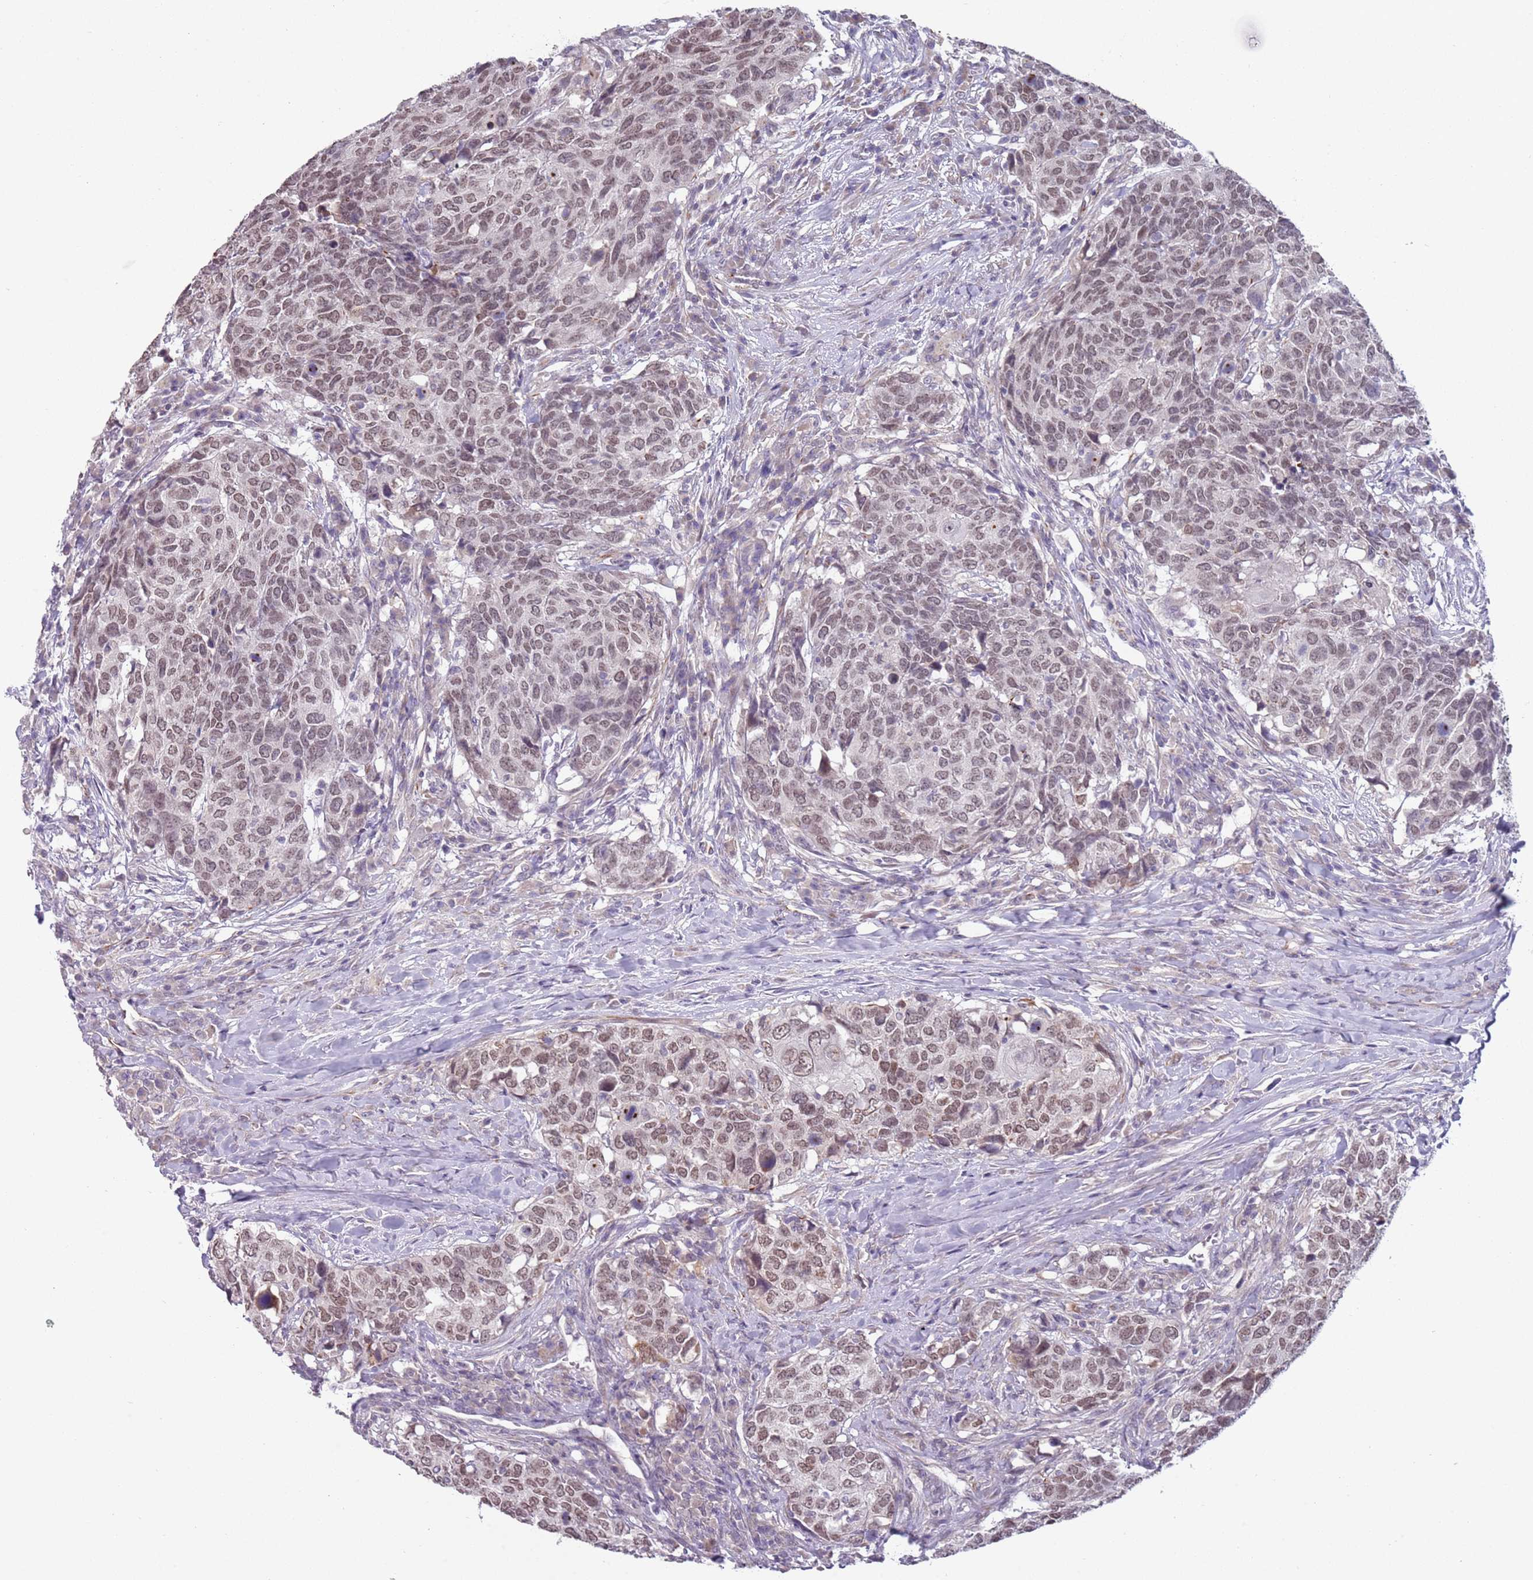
{"staining": {"intensity": "moderate", "quantity": ">75%", "location": "nuclear"}, "tissue": "head and neck cancer", "cell_type": "Tumor cells", "image_type": "cancer", "snomed": [{"axis": "morphology", "description": "Normal tissue, NOS"}, {"axis": "morphology", "description": "Squamous cell carcinoma, NOS"}, {"axis": "topography", "description": "Skeletal muscle"}, {"axis": "topography", "description": "Vascular tissue"}, {"axis": "topography", "description": "Peripheral nerve tissue"}, {"axis": "topography", "description": "Head-Neck"}], "caption": "Protein expression analysis of human head and neck cancer reveals moderate nuclear expression in about >75% of tumor cells. Immunohistochemistry (ihc) stains the protein of interest in brown and the nuclei are stained blue.", "gene": "NBPF3", "patient": {"sex": "male", "age": 66}}